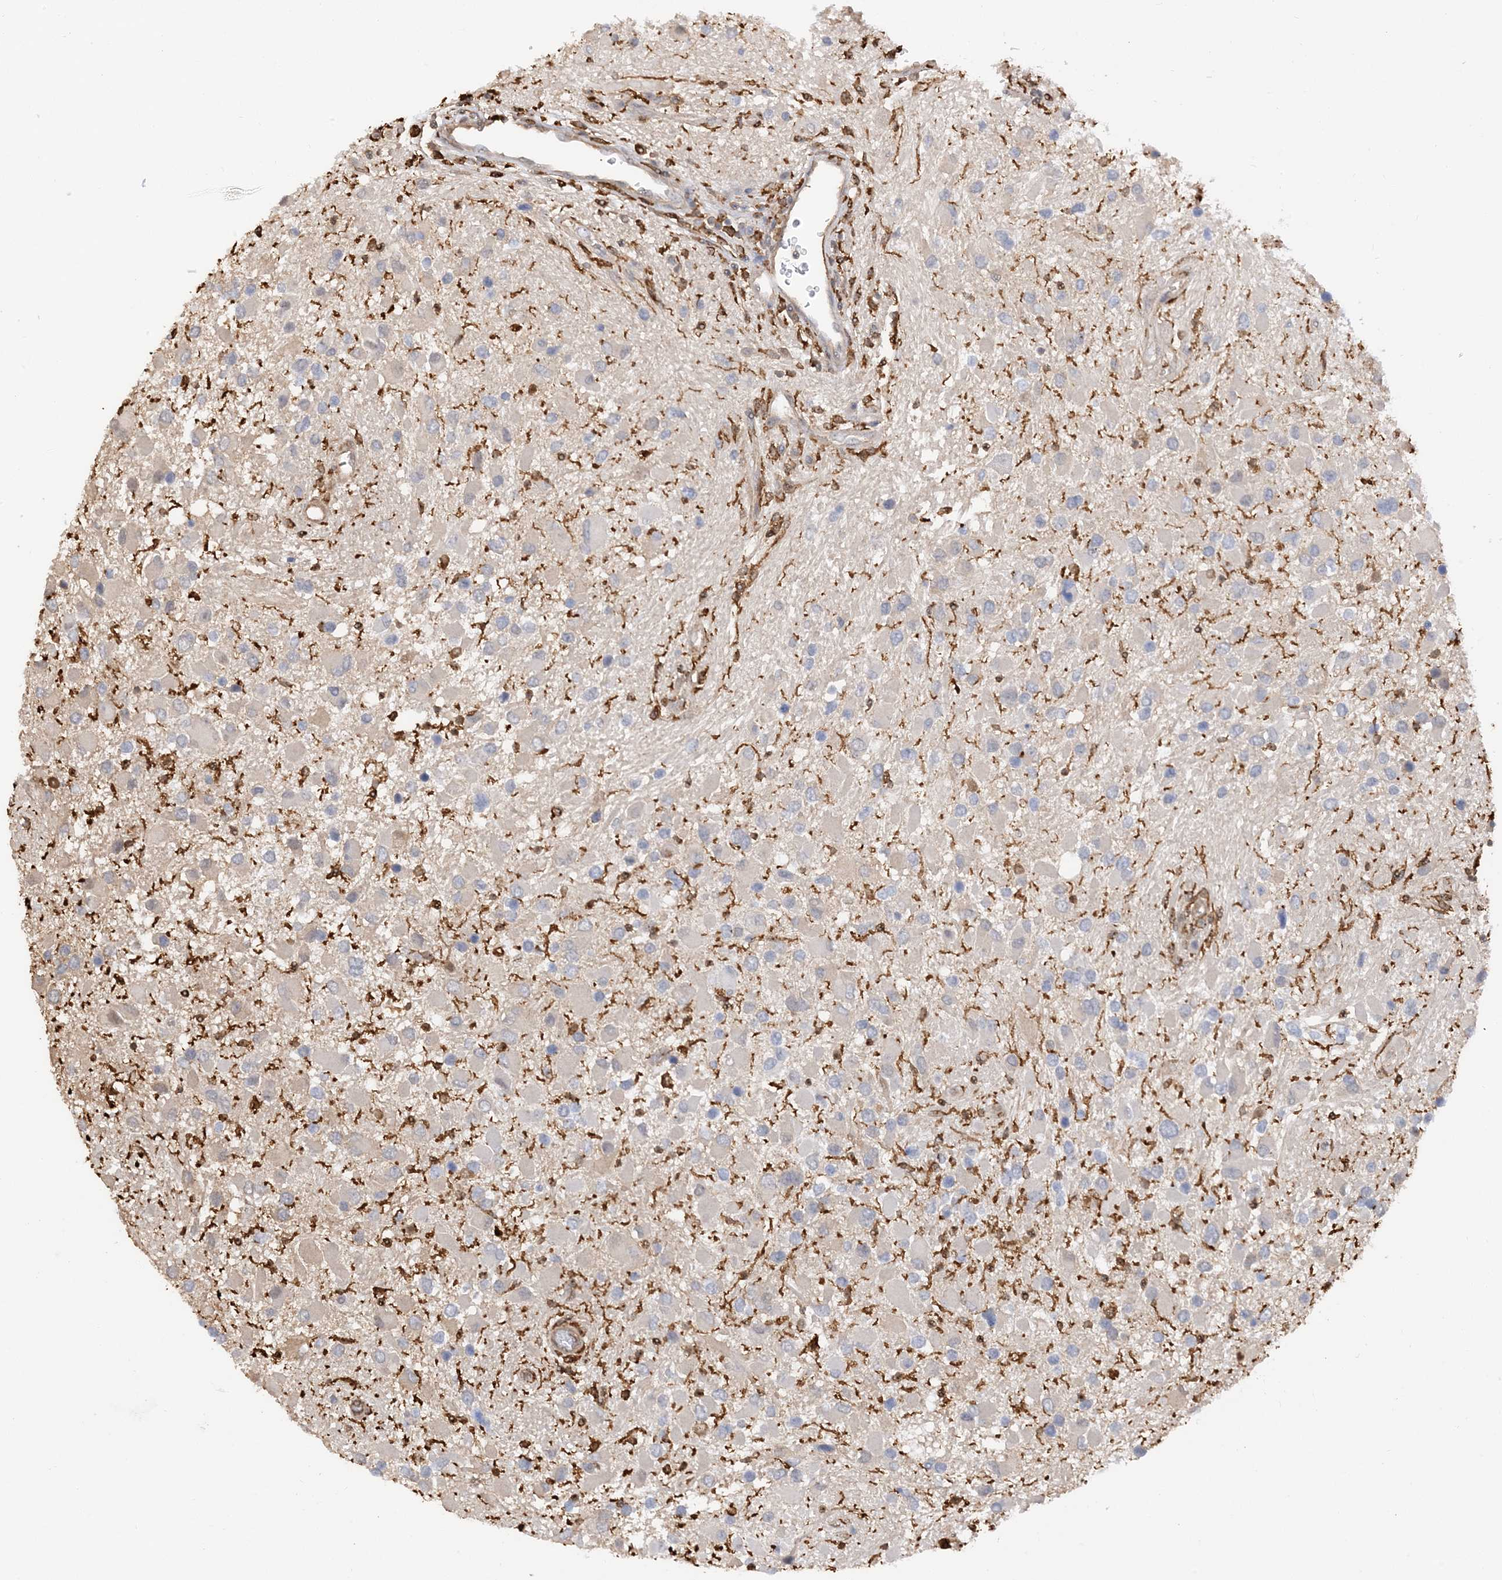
{"staining": {"intensity": "negative", "quantity": "none", "location": "none"}, "tissue": "glioma", "cell_type": "Tumor cells", "image_type": "cancer", "snomed": [{"axis": "morphology", "description": "Glioma, malignant, High grade"}, {"axis": "topography", "description": "Brain"}], "caption": "A photomicrograph of human malignant high-grade glioma is negative for staining in tumor cells.", "gene": "PHACTR2", "patient": {"sex": "male", "age": 53}}